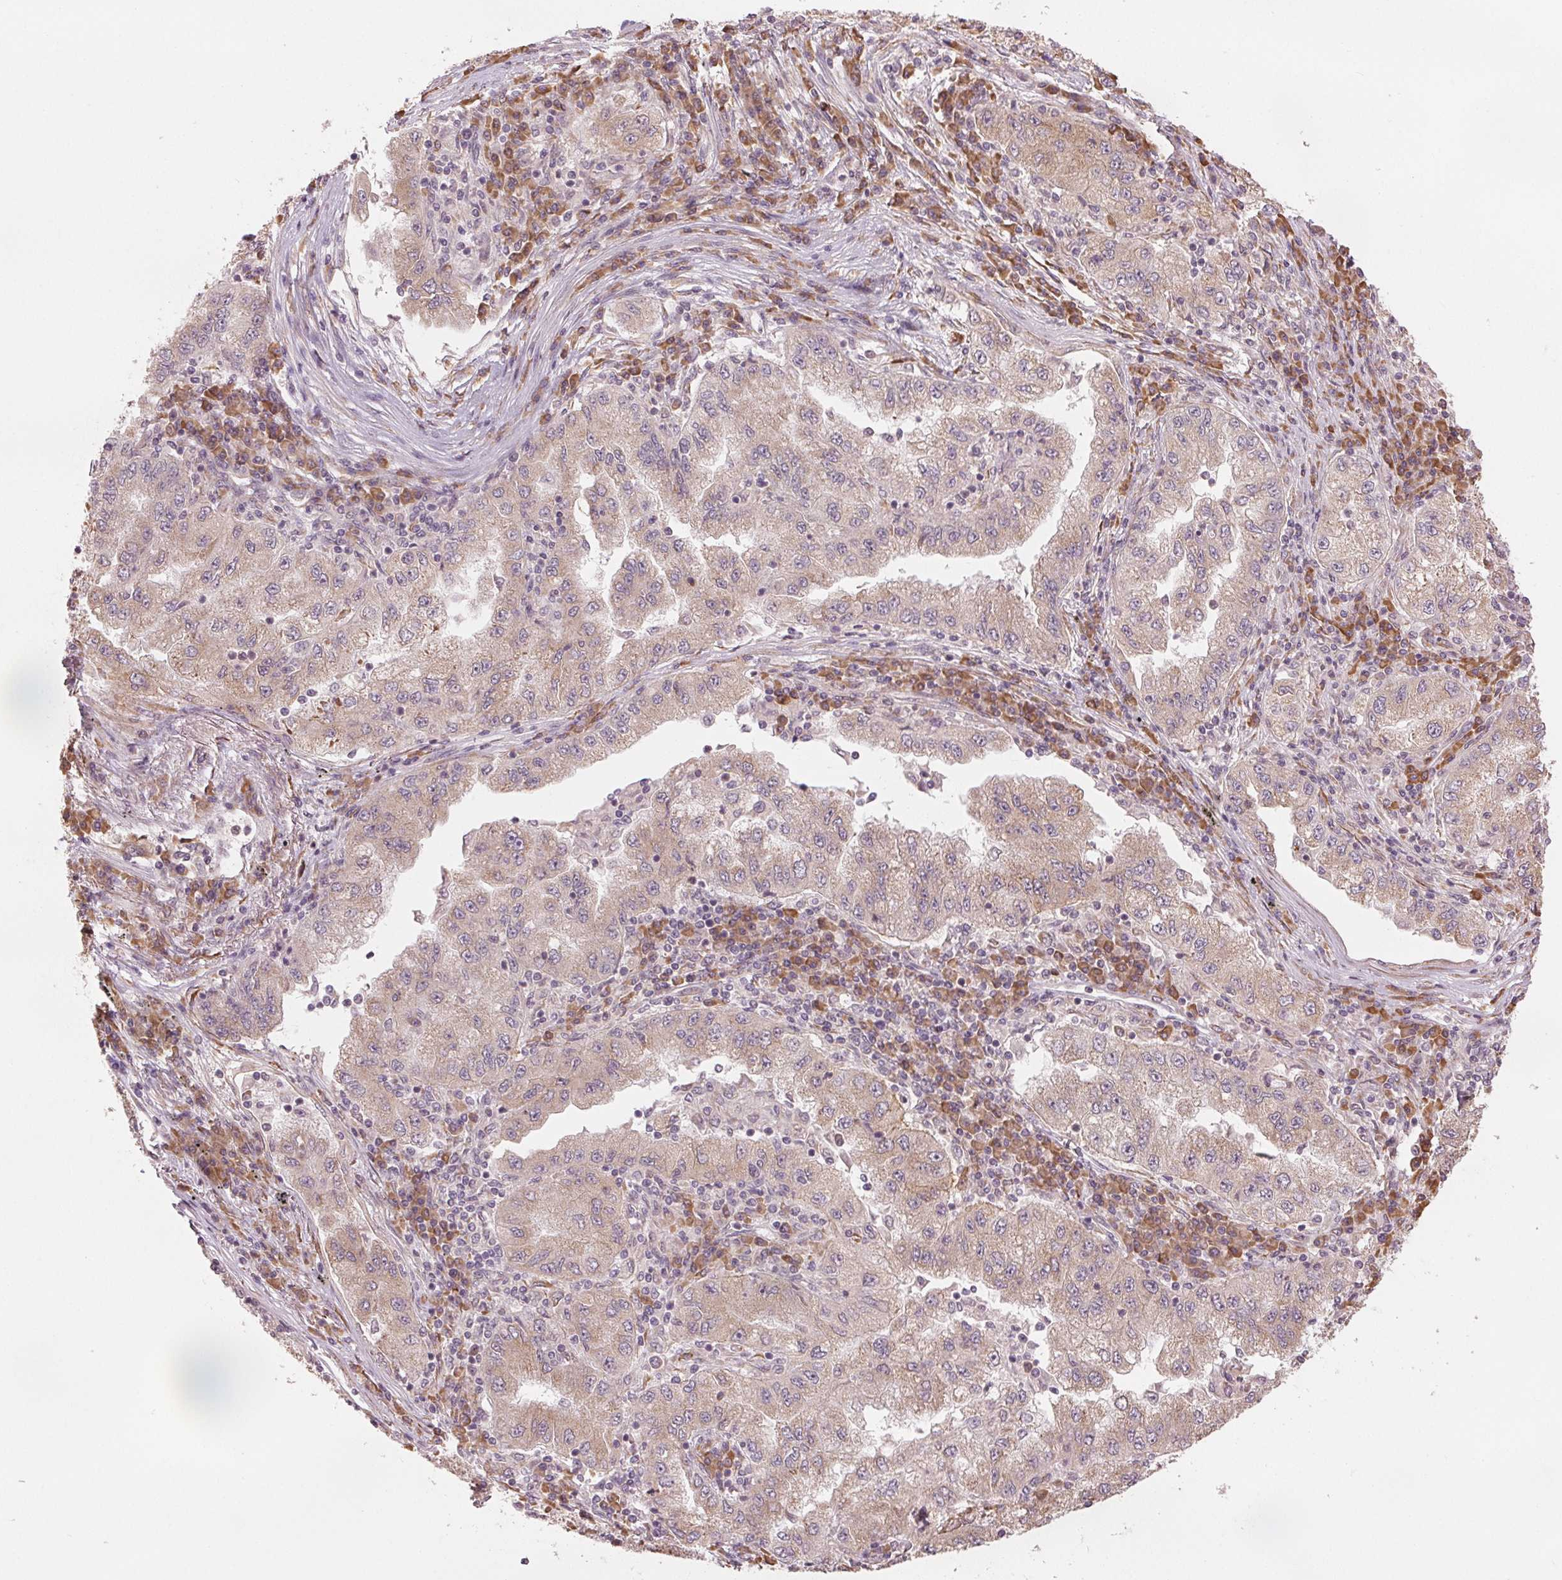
{"staining": {"intensity": "weak", "quantity": "<25%", "location": "cytoplasmic/membranous"}, "tissue": "lung cancer", "cell_type": "Tumor cells", "image_type": "cancer", "snomed": [{"axis": "morphology", "description": "Adenocarcinoma, NOS"}, {"axis": "morphology", "description": "Adenocarcinoma primary or metastatic"}, {"axis": "topography", "description": "Lung"}], "caption": "This is a photomicrograph of IHC staining of lung cancer, which shows no positivity in tumor cells.", "gene": "SLC20A1", "patient": {"sex": "male", "age": 74}}